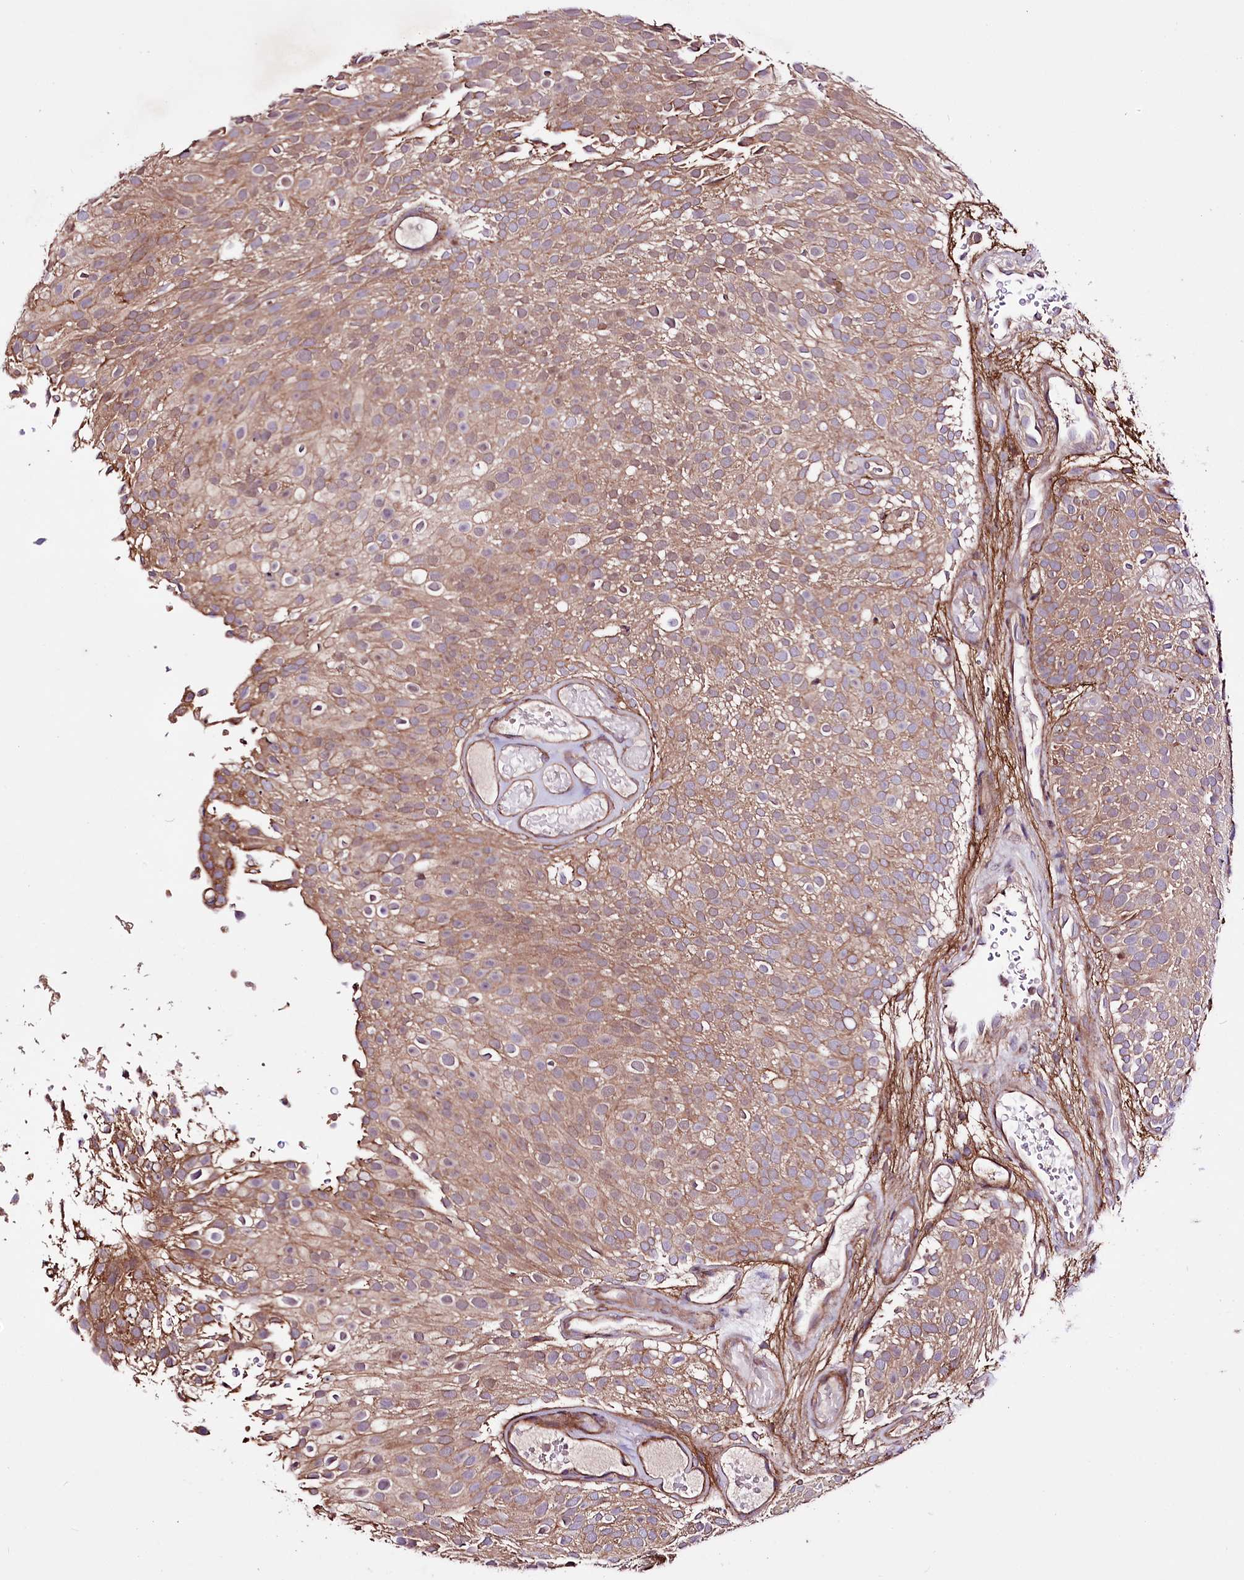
{"staining": {"intensity": "moderate", "quantity": ">75%", "location": "cytoplasmic/membranous"}, "tissue": "urothelial cancer", "cell_type": "Tumor cells", "image_type": "cancer", "snomed": [{"axis": "morphology", "description": "Urothelial carcinoma, Low grade"}, {"axis": "topography", "description": "Urinary bladder"}], "caption": "Urothelial cancer stained for a protein shows moderate cytoplasmic/membranous positivity in tumor cells.", "gene": "WWC1", "patient": {"sex": "male", "age": 78}}